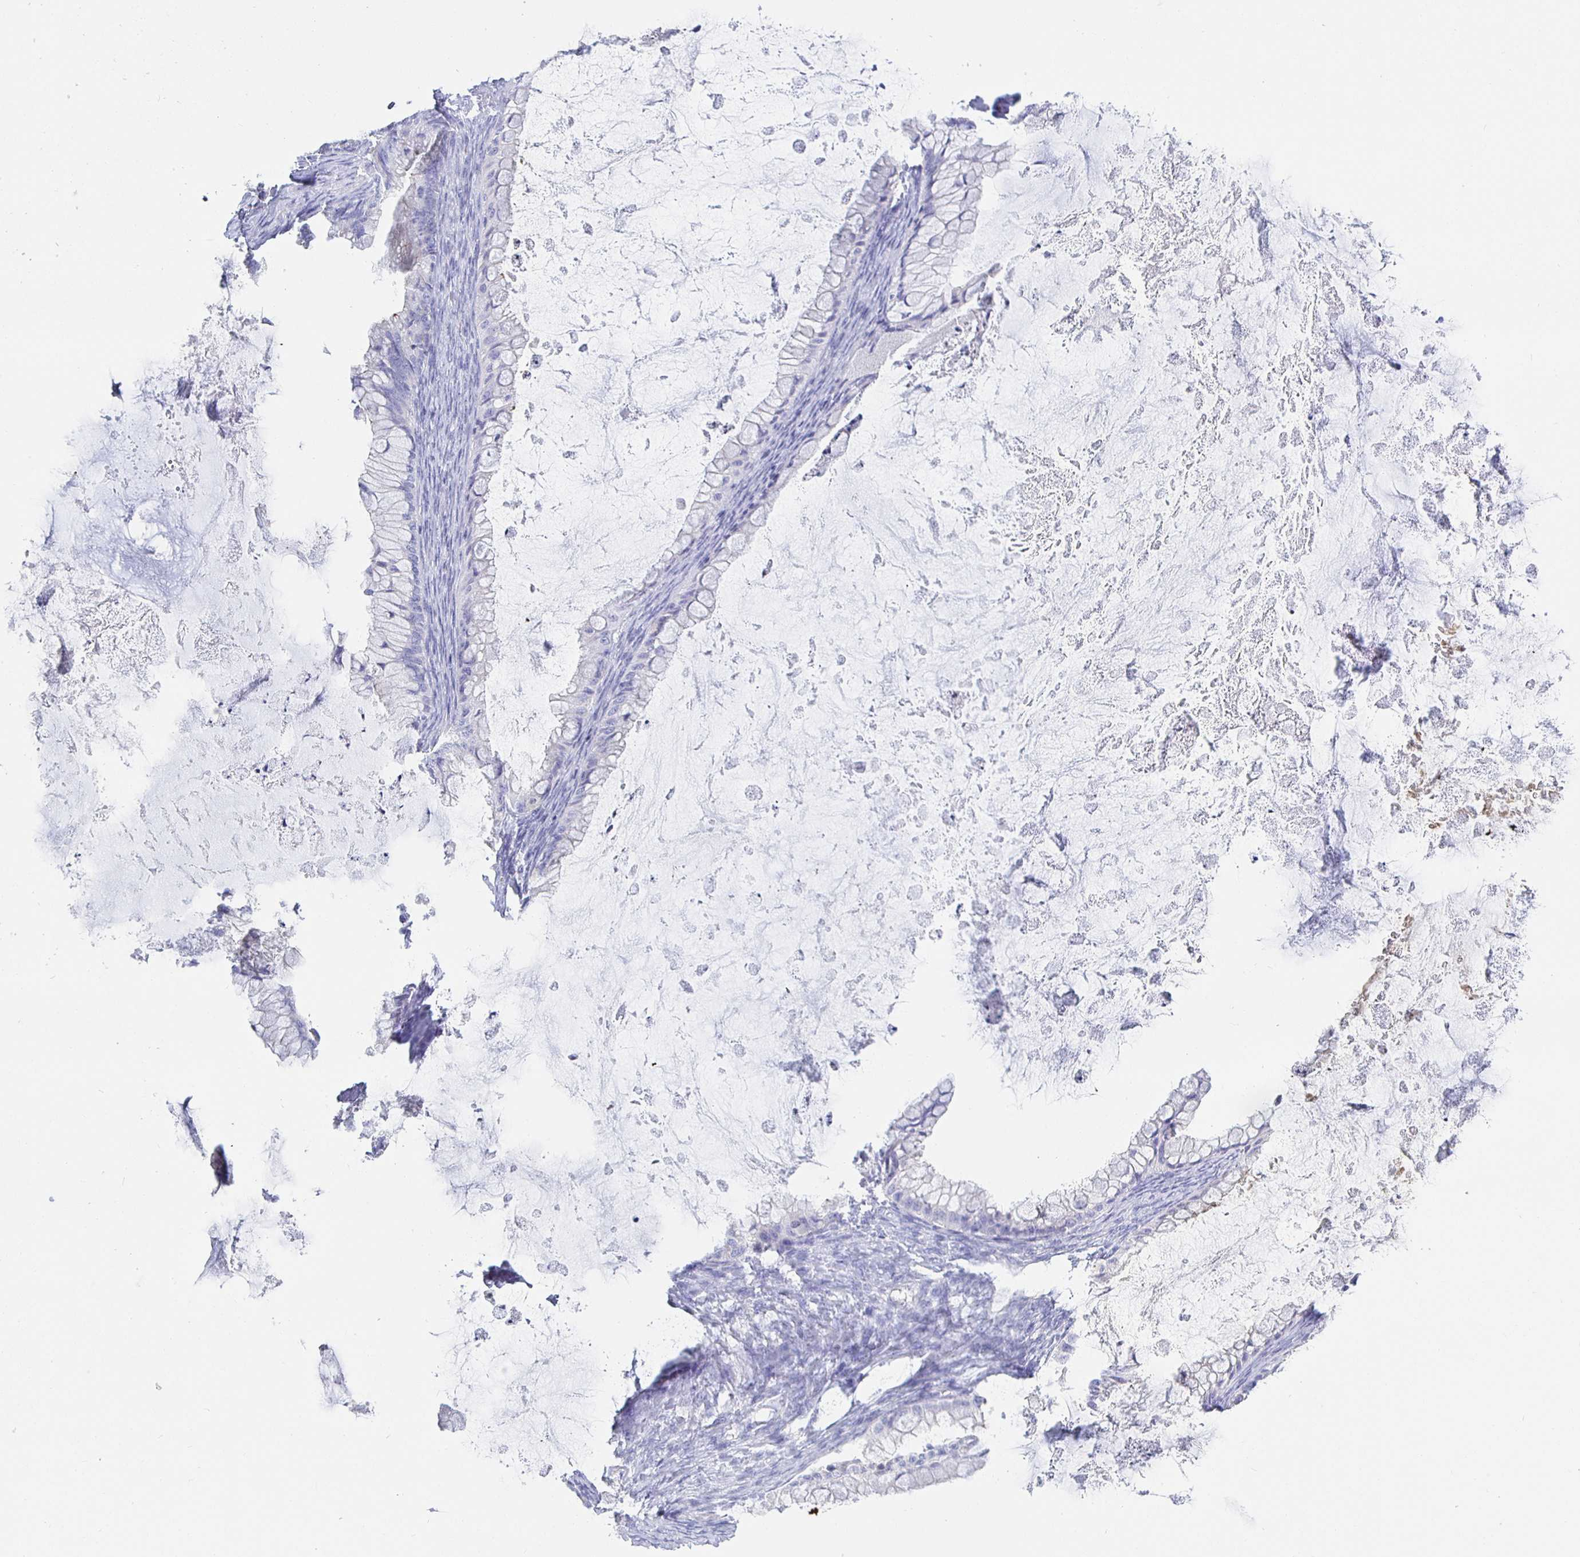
{"staining": {"intensity": "negative", "quantity": "none", "location": "none"}, "tissue": "ovarian cancer", "cell_type": "Tumor cells", "image_type": "cancer", "snomed": [{"axis": "morphology", "description": "Cystadenocarcinoma, mucinous, NOS"}, {"axis": "topography", "description": "Ovary"}], "caption": "Human ovarian mucinous cystadenocarcinoma stained for a protein using immunohistochemistry (IHC) shows no expression in tumor cells.", "gene": "UMOD", "patient": {"sex": "female", "age": 35}}